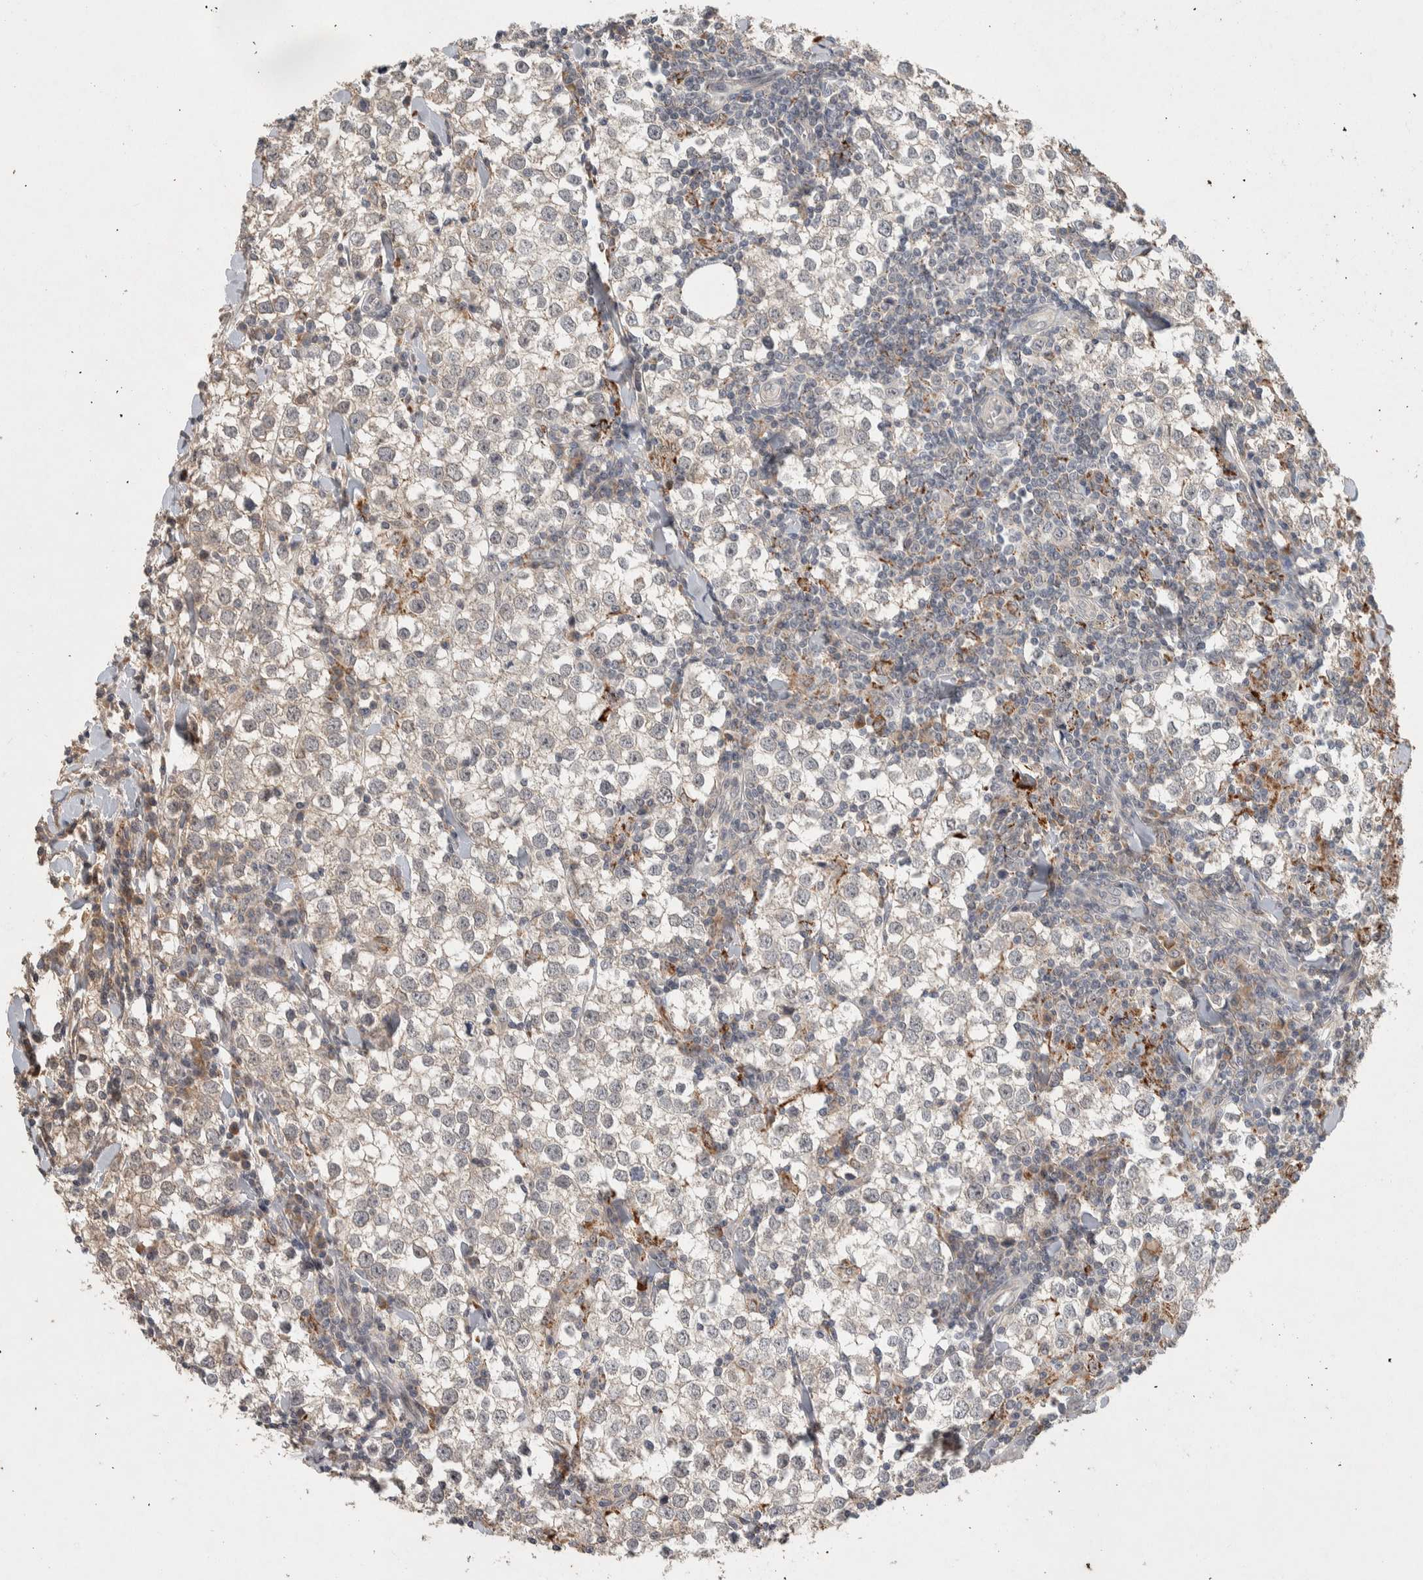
{"staining": {"intensity": "negative", "quantity": "none", "location": "none"}, "tissue": "testis cancer", "cell_type": "Tumor cells", "image_type": "cancer", "snomed": [{"axis": "morphology", "description": "Seminoma, NOS"}, {"axis": "morphology", "description": "Carcinoma, Embryonal, NOS"}, {"axis": "topography", "description": "Testis"}], "caption": "Tumor cells show no significant protein staining in testis embryonal carcinoma. Nuclei are stained in blue.", "gene": "CHRM3", "patient": {"sex": "male", "age": 36}}